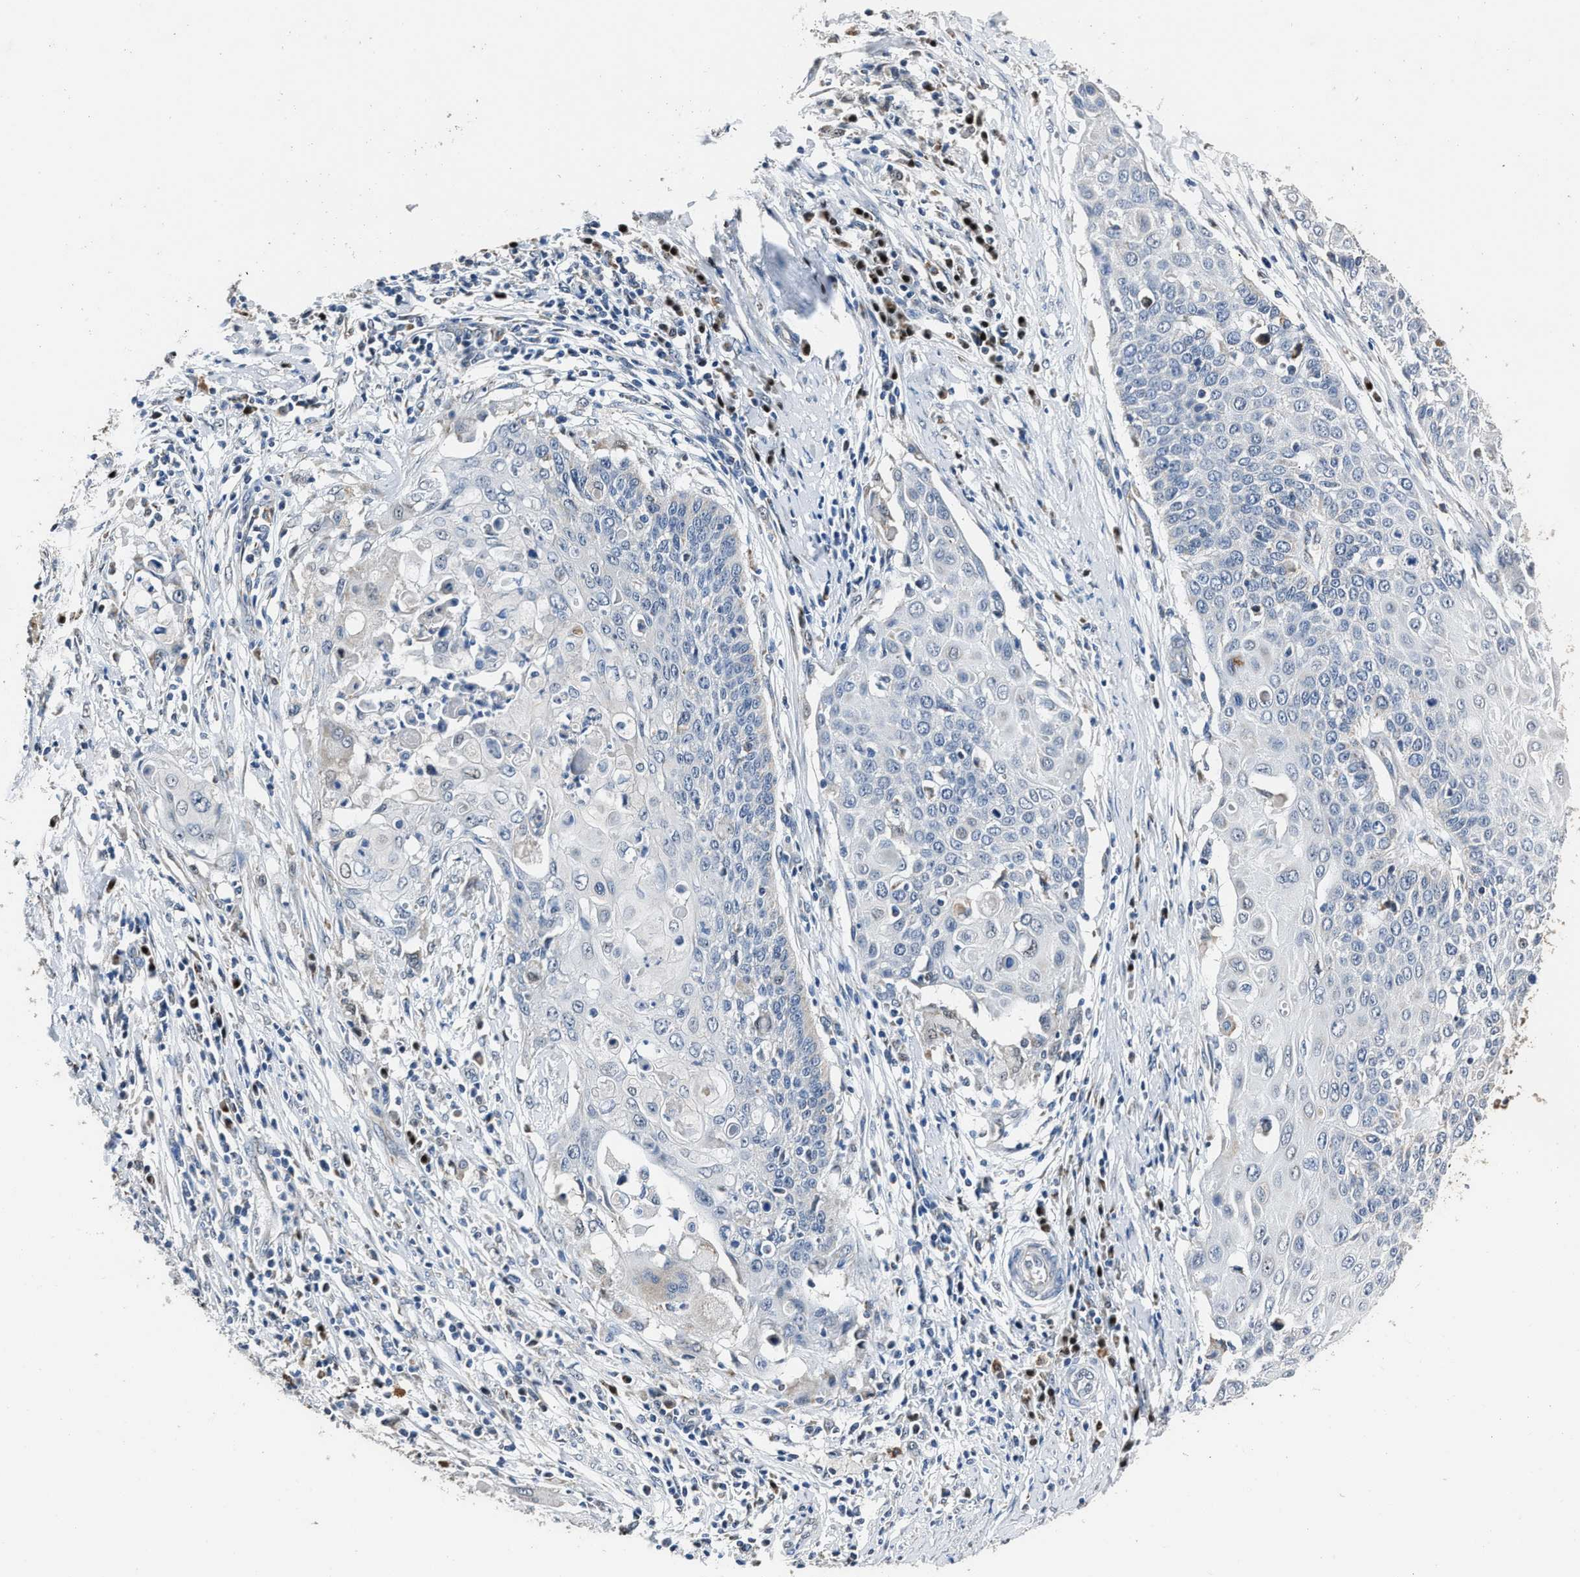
{"staining": {"intensity": "negative", "quantity": "none", "location": "none"}, "tissue": "cervical cancer", "cell_type": "Tumor cells", "image_type": "cancer", "snomed": [{"axis": "morphology", "description": "Squamous cell carcinoma, NOS"}, {"axis": "topography", "description": "Cervix"}], "caption": "DAB immunohistochemical staining of human squamous cell carcinoma (cervical) demonstrates no significant staining in tumor cells.", "gene": "NSUN5", "patient": {"sex": "female", "age": 39}}